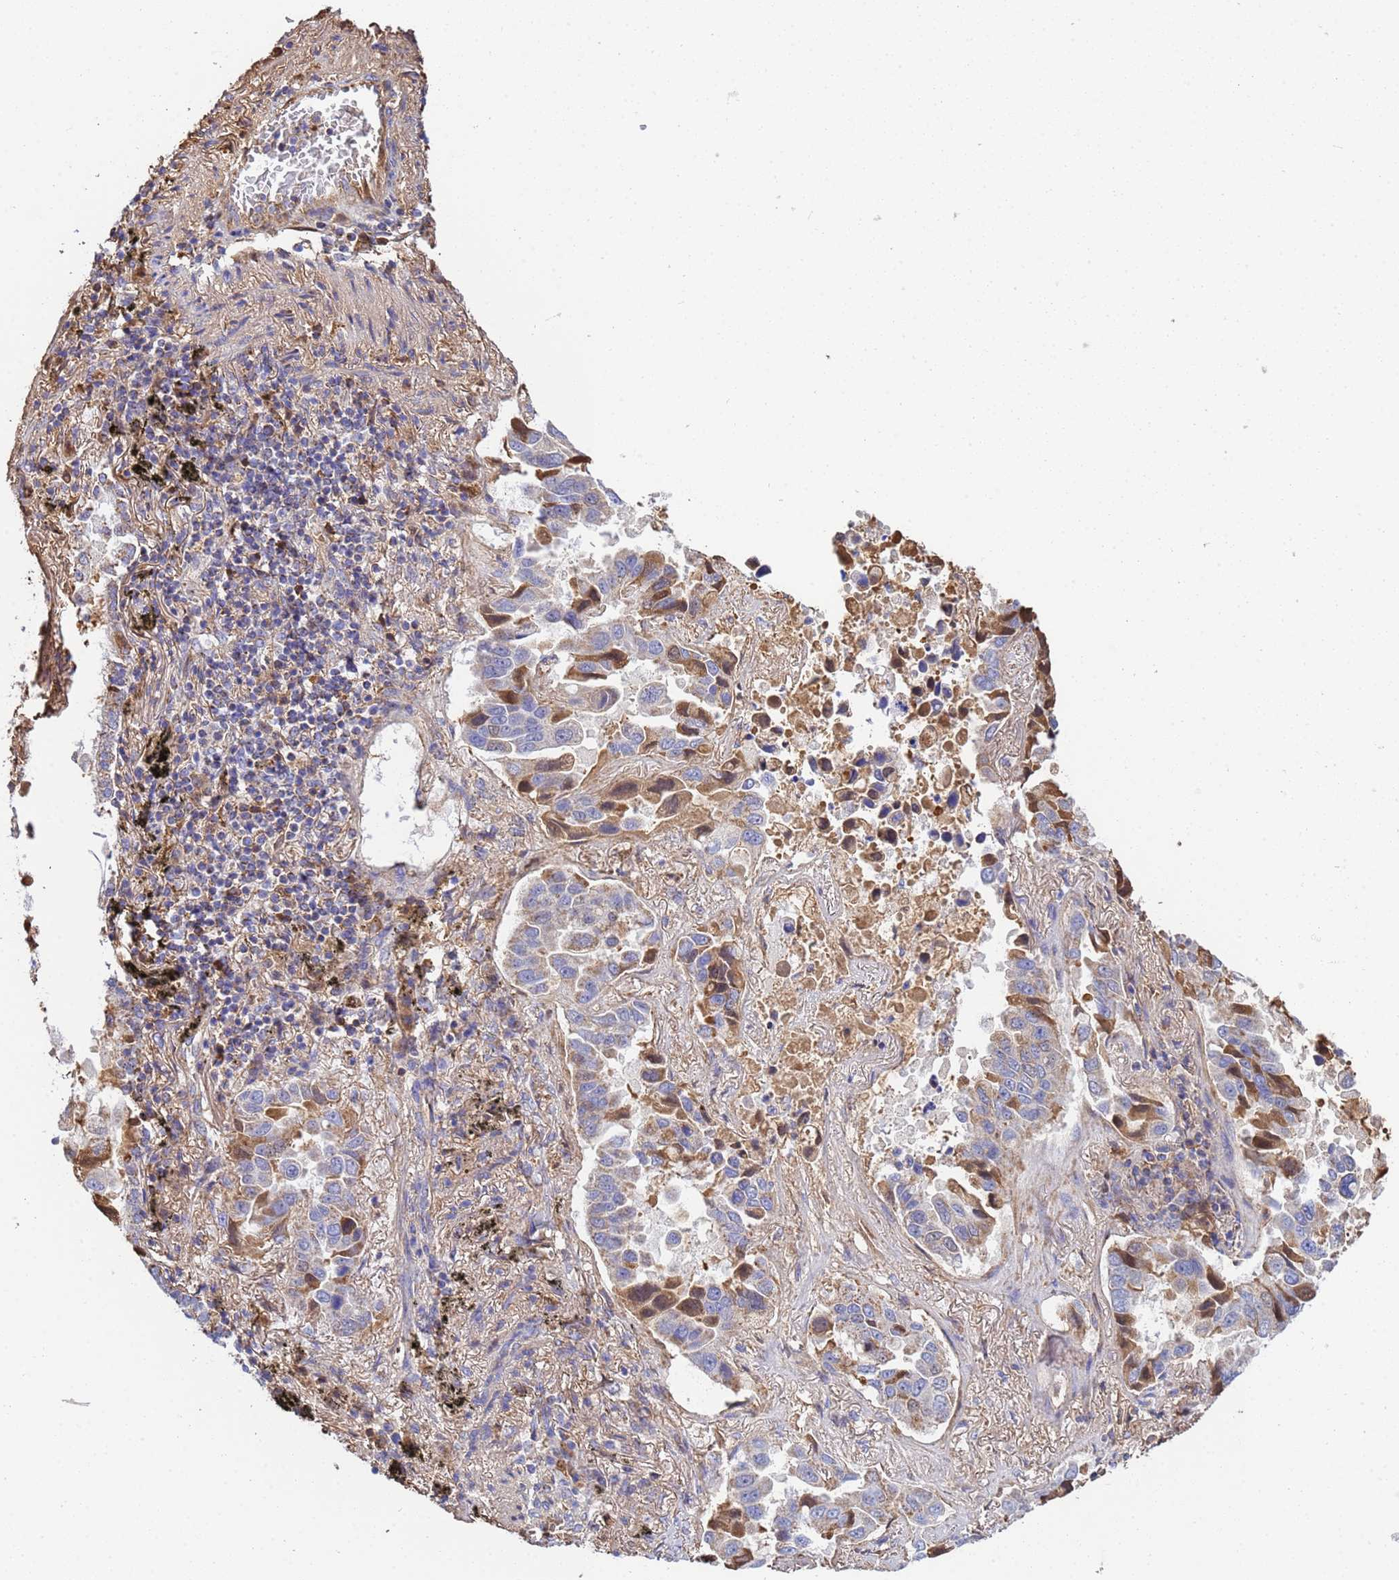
{"staining": {"intensity": "moderate", "quantity": "<25%", "location": "cytoplasmic/membranous,nuclear"}, "tissue": "lung cancer", "cell_type": "Tumor cells", "image_type": "cancer", "snomed": [{"axis": "morphology", "description": "Adenocarcinoma, NOS"}, {"axis": "topography", "description": "Lung"}], "caption": "IHC (DAB) staining of human lung cancer (adenocarcinoma) exhibits moderate cytoplasmic/membranous and nuclear protein positivity in about <25% of tumor cells.", "gene": "GLUD1", "patient": {"sex": "male", "age": 64}}